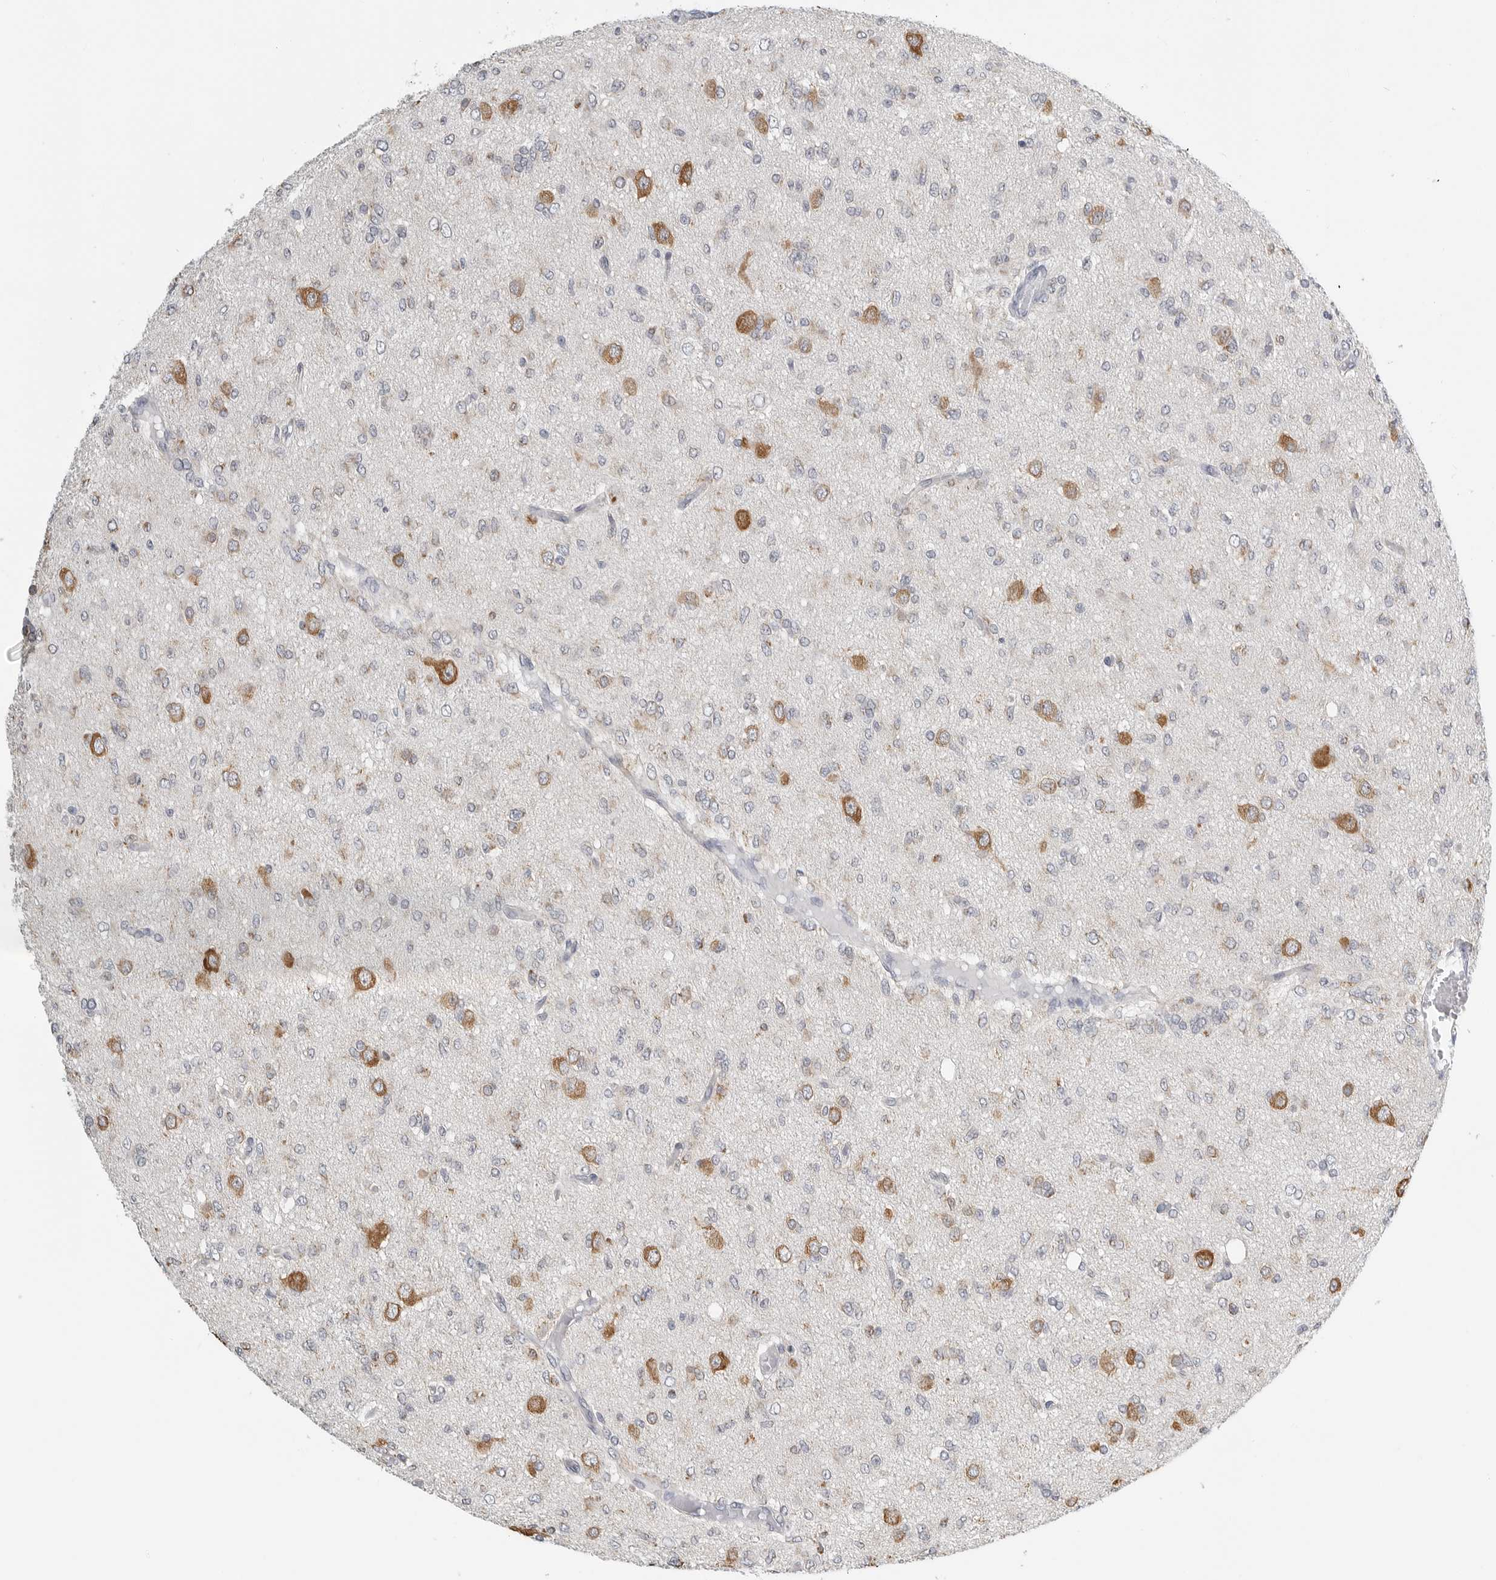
{"staining": {"intensity": "negative", "quantity": "none", "location": "none"}, "tissue": "glioma", "cell_type": "Tumor cells", "image_type": "cancer", "snomed": [{"axis": "morphology", "description": "Glioma, malignant, High grade"}, {"axis": "topography", "description": "Brain"}], "caption": "Immunohistochemistry (IHC) micrograph of neoplastic tissue: malignant glioma (high-grade) stained with DAB (3,3'-diaminobenzidine) shows no significant protein staining in tumor cells.", "gene": "IL12RB2", "patient": {"sex": "female", "age": 59}}